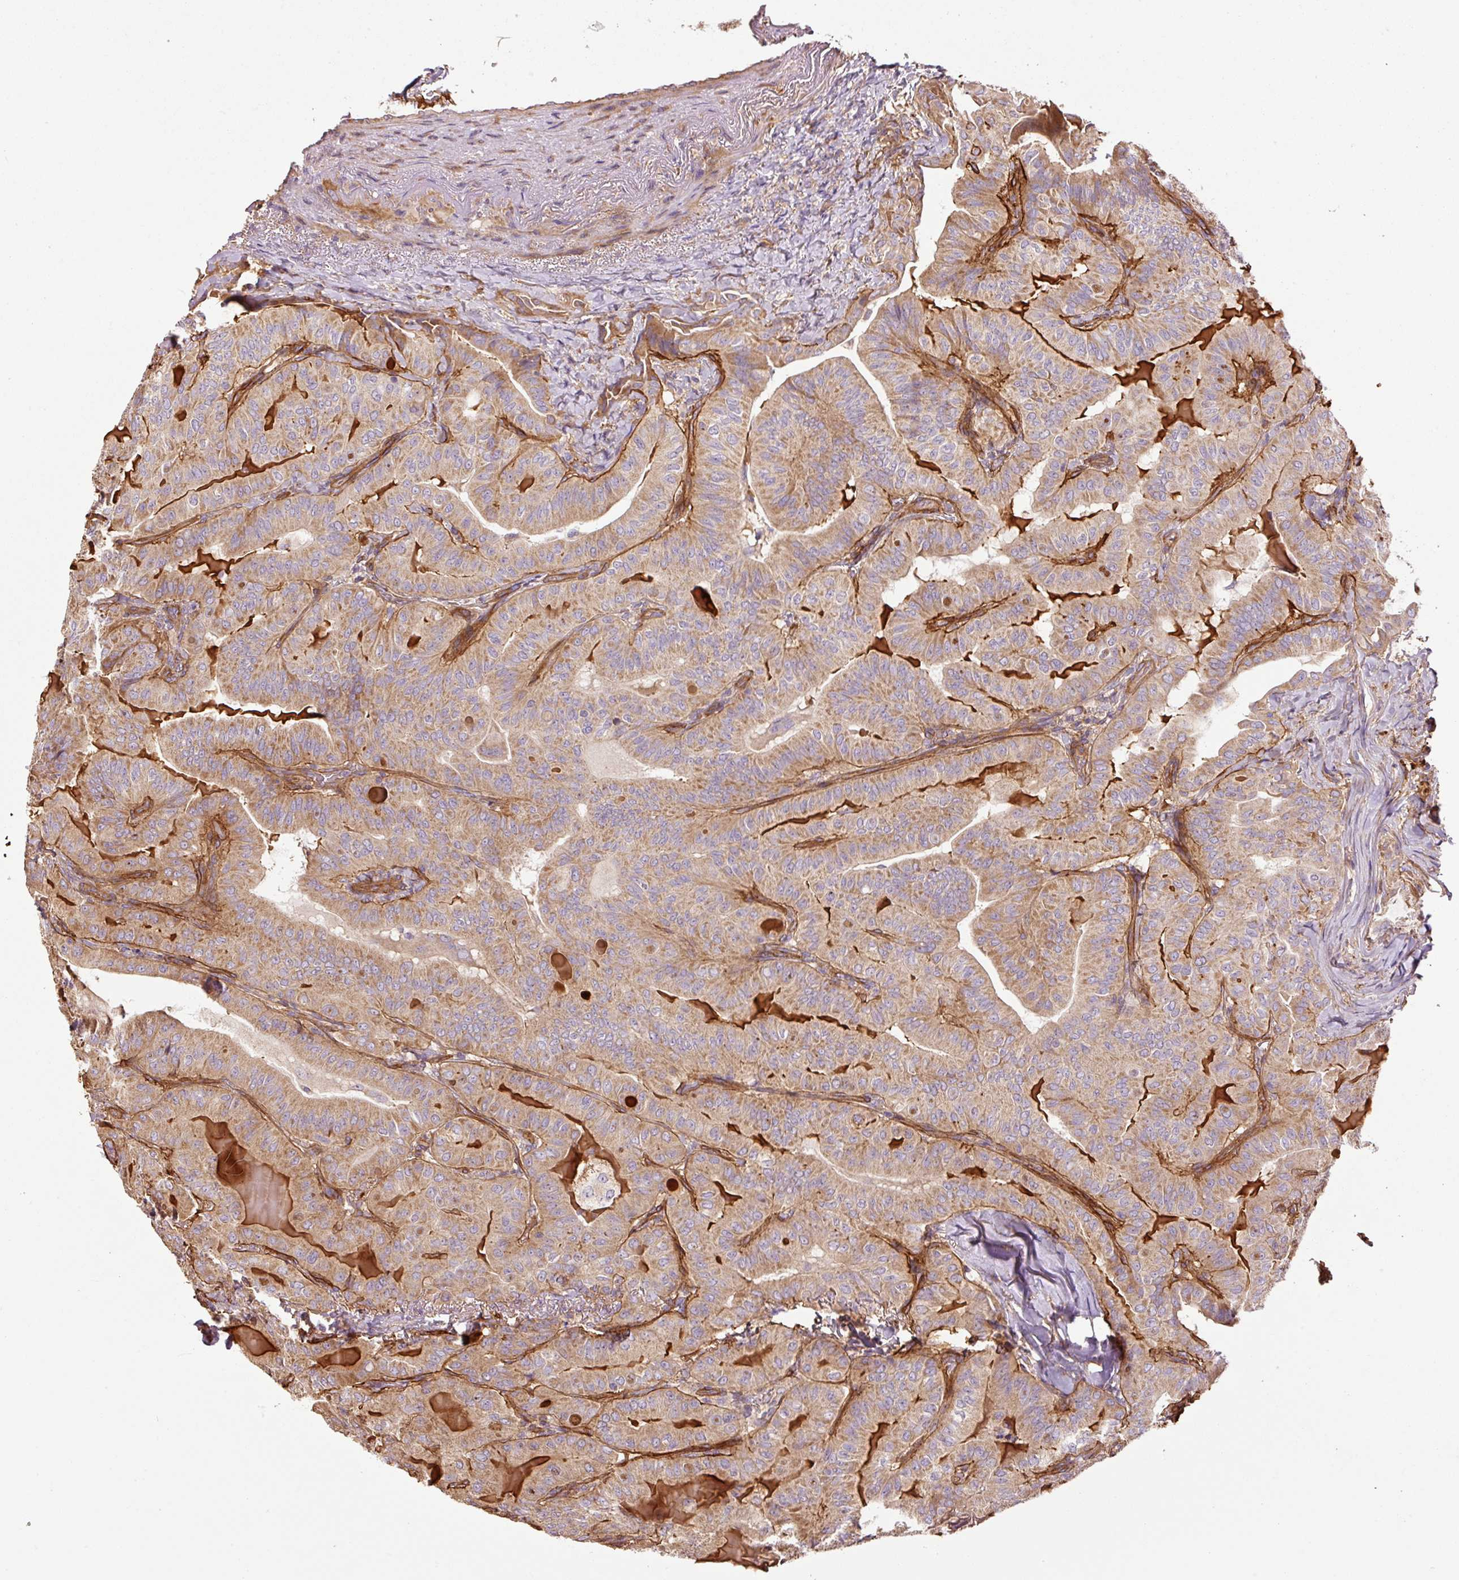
{"staining": {"intensity": "moderate", "quantity": ">75%", "location": "cytoplasmic/membranous"}, "tissue": "thyroid cancer", "cell_type": "Tumor cells", "image_type": "cancer", "snomed": [{"axis": "morphology", "description": "Papillary adenocarcinoma, NOS"}, {"axis": "topography", "description": "Thyroid gland"}], "caption": "Protein expression analysis of human thyroid cancer (papillary adenocarcinoma) reveals moderate cytoplasmic/membranous positivity in approximately >75% of tumor cells. The staining was performed using DAB to visualize the protein expression in brown, while the nuclei were stained in blue with hematoxylin (Magnification: 20x).", "gene": "NID2", "patient": {"sex": "female", "age": 68}}